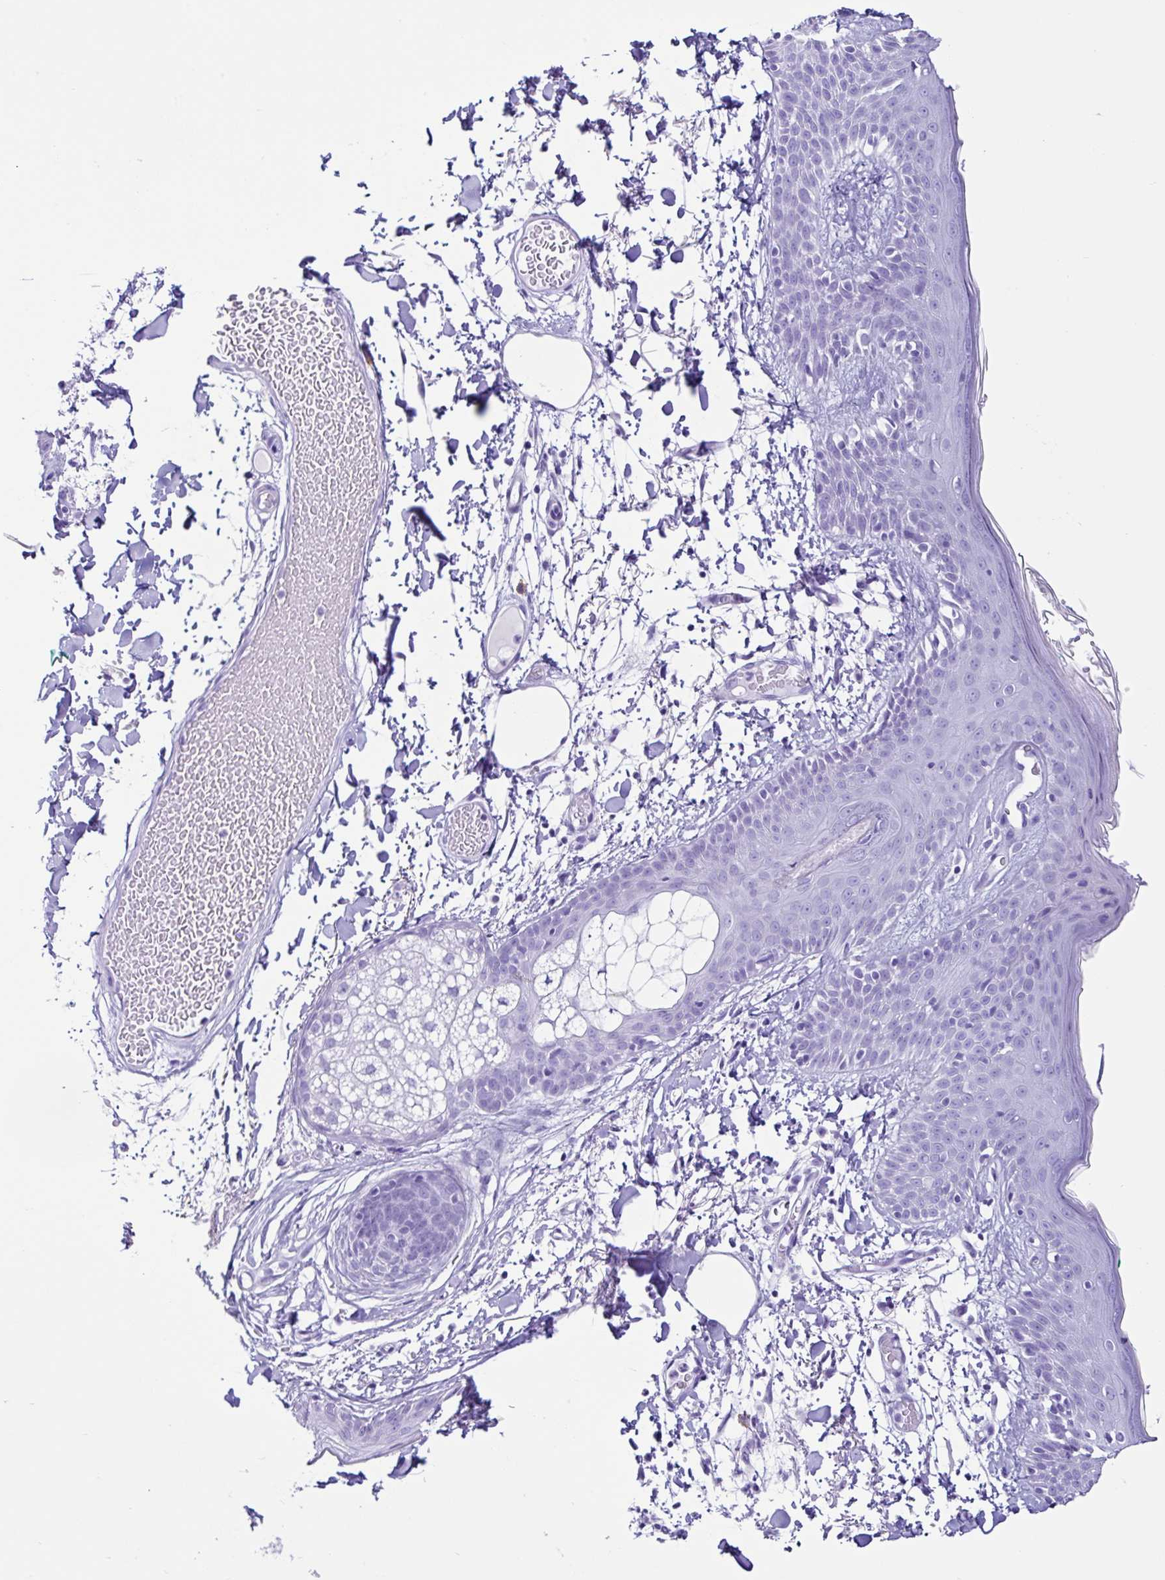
{"staining": {"intensity": "negative", "quantity": "none", "location": "none"}, "tissue": "skin", "cell_type": "Fibroblasts", "image_type": "normal", "snomed": [{"axis": "morphology", "description": "Normal tissue, NOS"}, {"axis": "topography", "description": "Skin"}], "caption": "An image of skin stained for a protein shows no brown staining in fibroblasts. (DAB immunohistochemistry with hematoxylin counter stain).", "gene": "PIGF", "patient": {"sex": "male", "age": 79}}